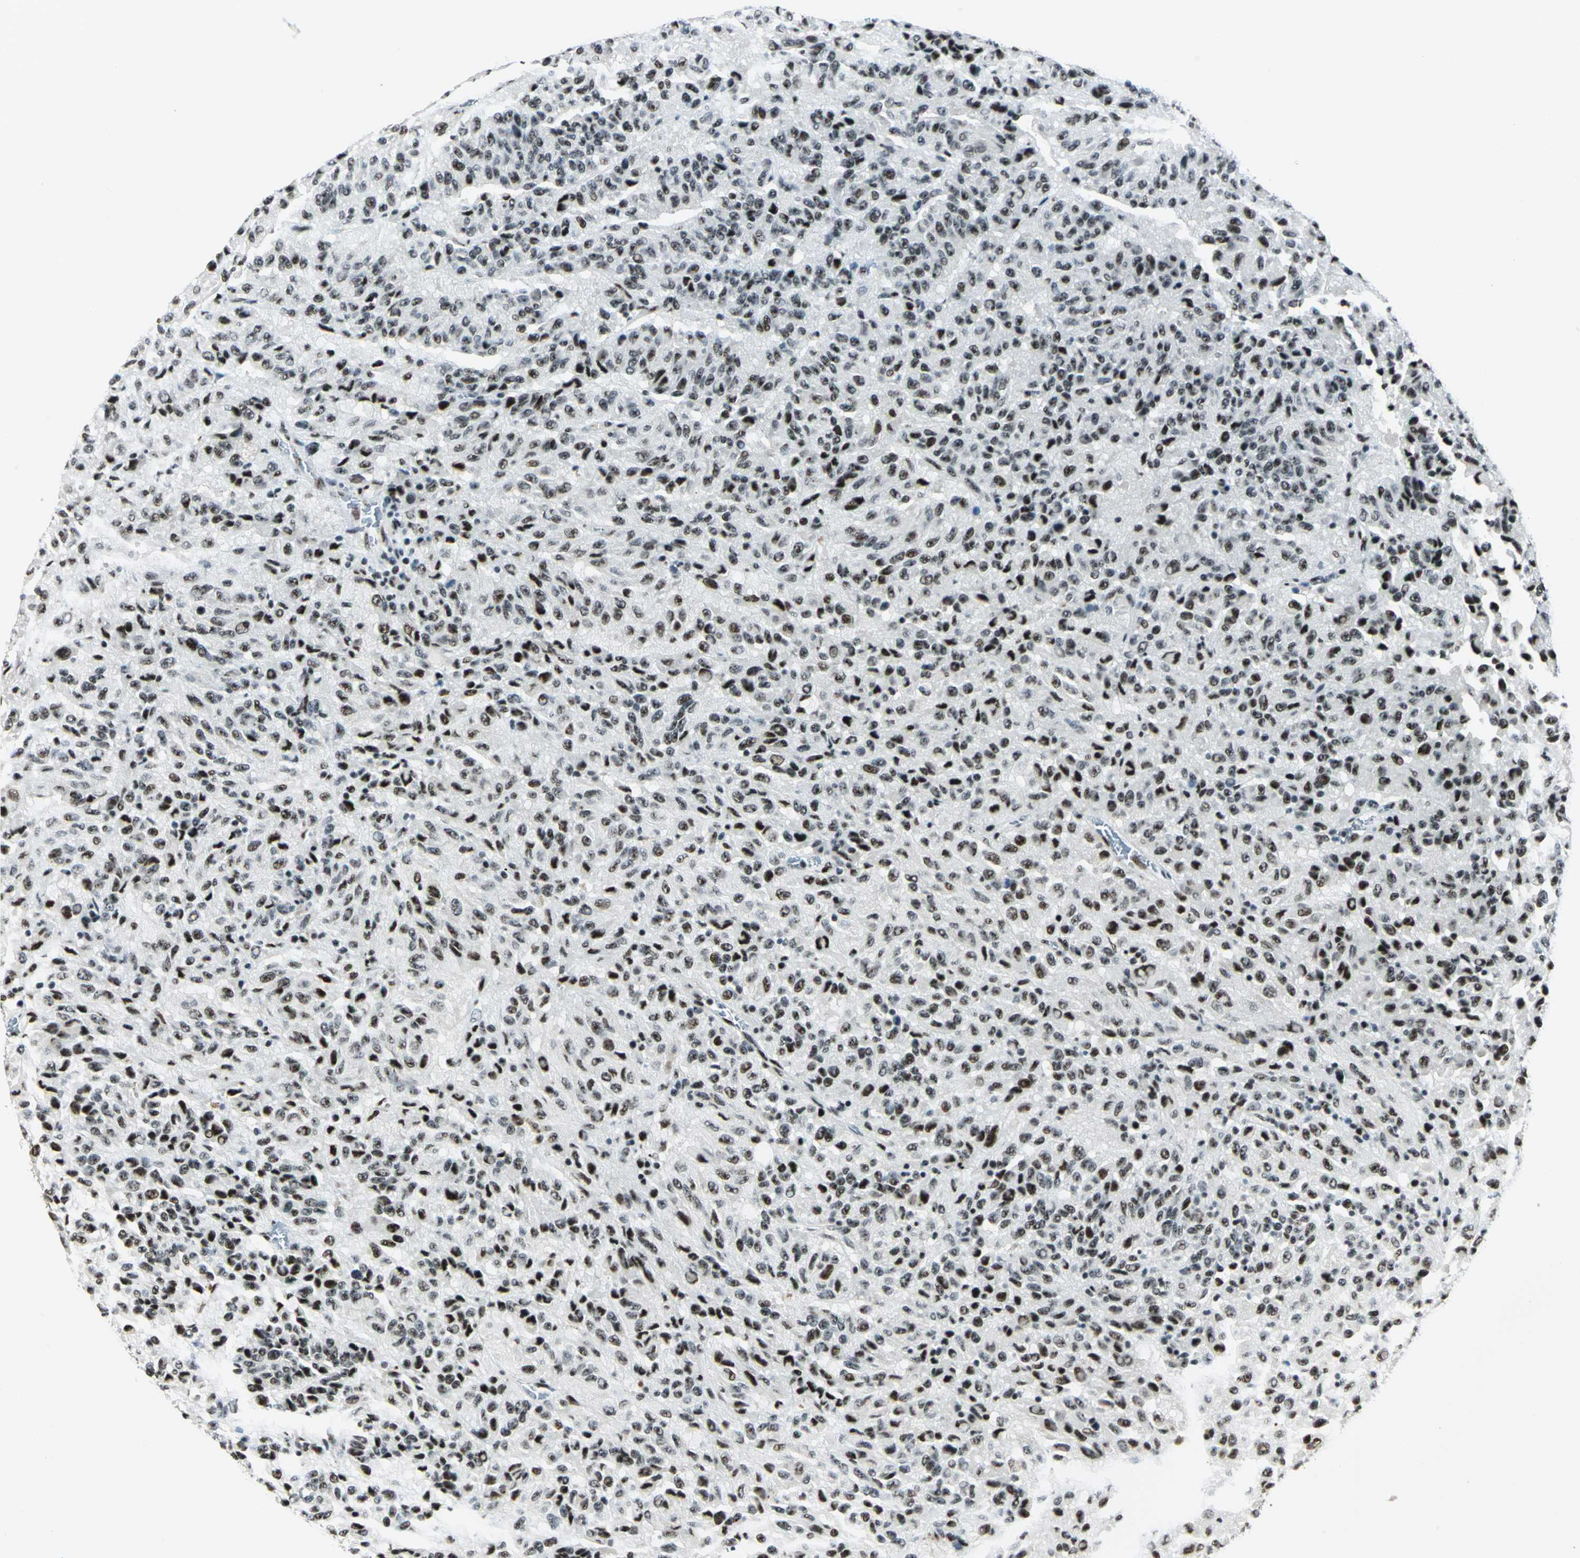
{"staining": {"intensity": "strong", "quantity": ">75%", "location": "nuclear"}, "tissue": "melanoma", "cell_type": "Tumor cells", "image_type": "cancer", "snomed": [{"axis": "morphology", "description": "Malignant melanoma, Metastatic site"}, {"axis": "topography", "description": "Lung"}], "caption": "This histopathology image reveals melanoma stained with immunohistochemistry to label a protein in brown. The nuclear of tumor cells show strong positivity for the protein. Nuclei are counter-stained blue.", "gene": "KAT6B", "patient": {"sex": "male", "age": 64}}